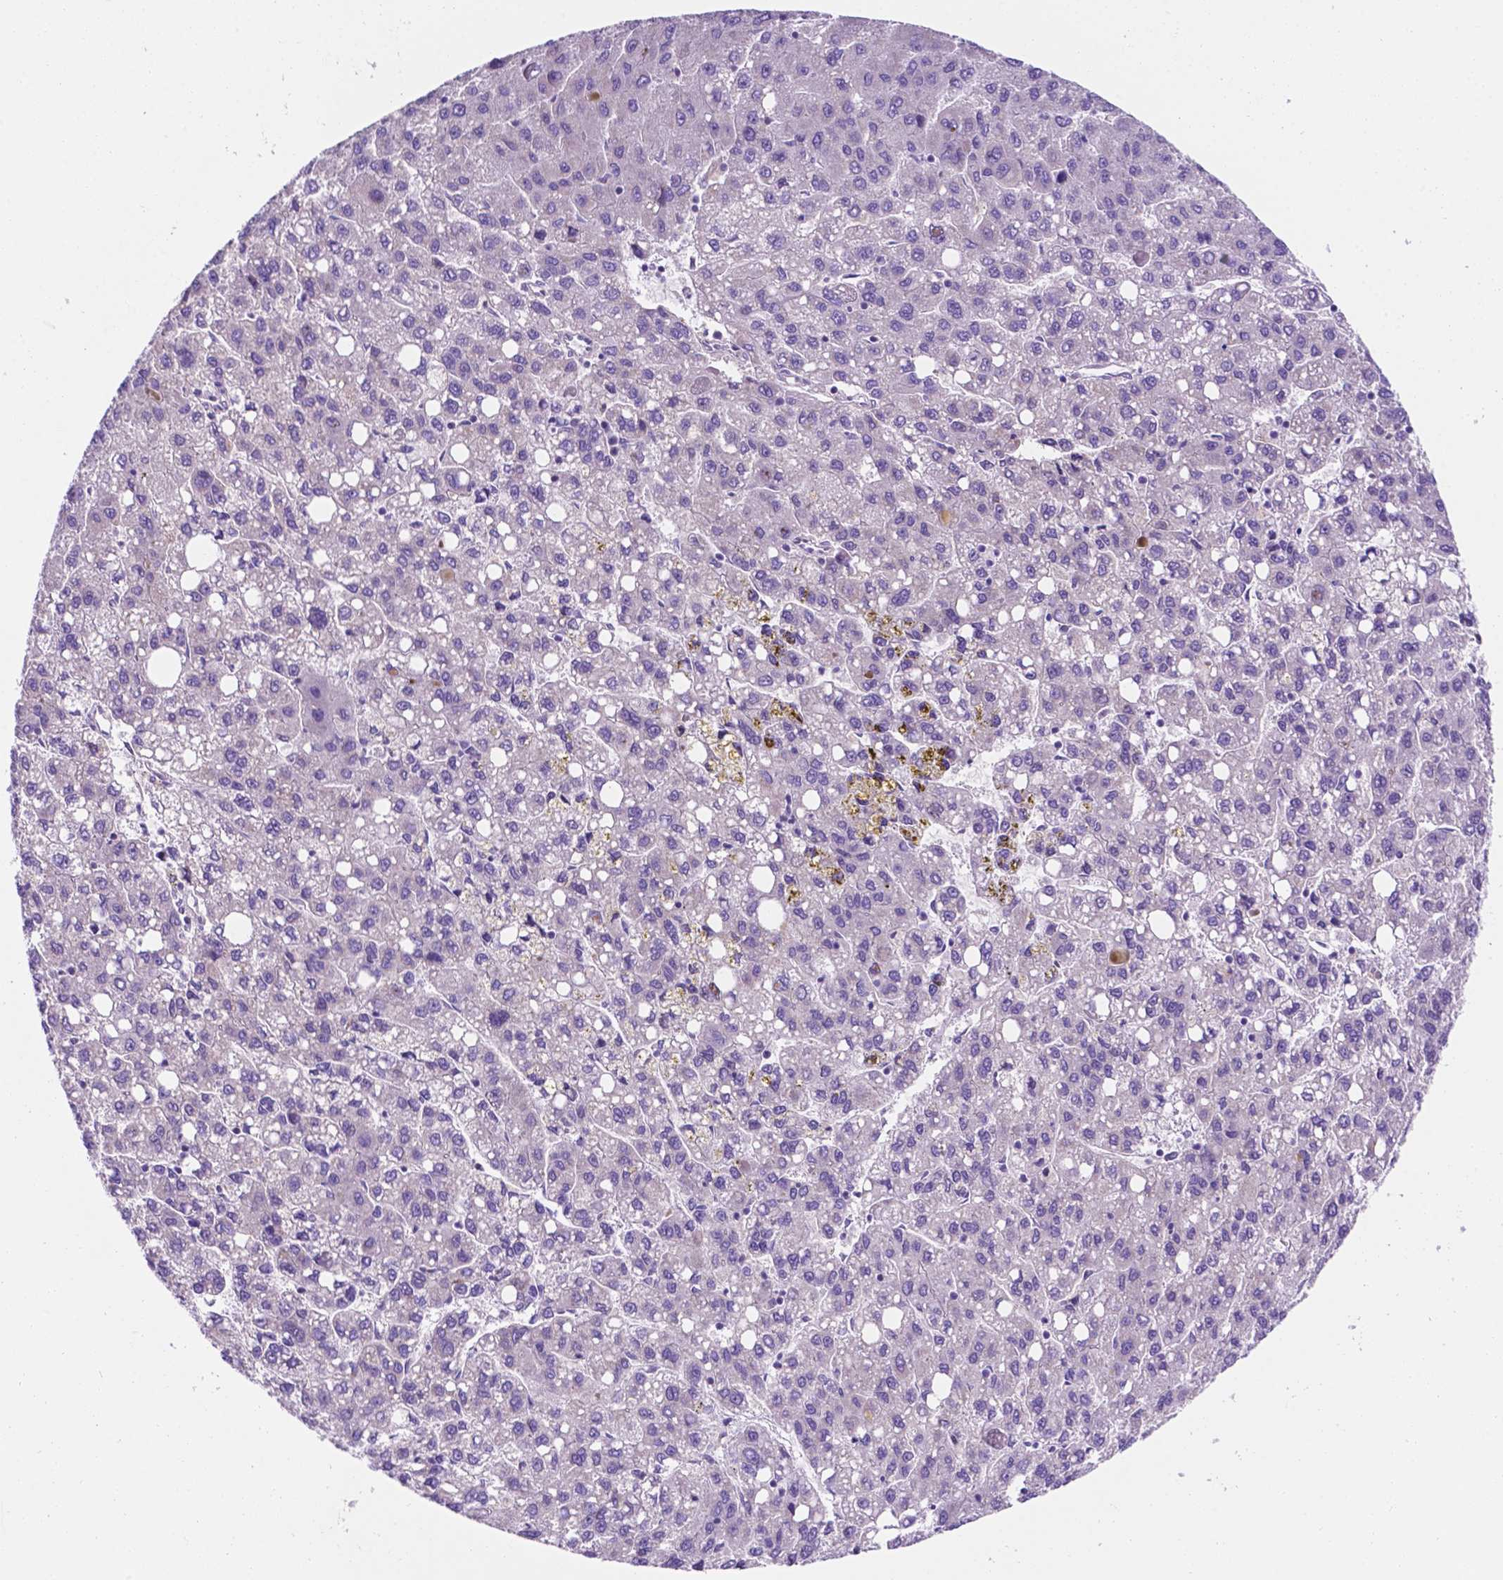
{"staining": {"intensity": "negative", "quantity": "none", "location": "none"}, "tissue": "liver cancer", "cell_type": "Tumor cells", "image_type": "cancer", "snomed": [{"axis": "morphology", "description": "Carcinoma, Hepatocellular, NOS"}, {"axis": "topography", "description": "Liver"}], "caption": "An image of hepatocellular carcinoma (liver) stained for a protein demonstrates no brown staining in tumor cells. The staining is performed using DAB (3,3'-diaminobenzidine) brown chromogen with nuclei counter-stained in using hematoxylin.", "gene": "CEACAM7", "patient": {"sex": "female", "age": 82}}